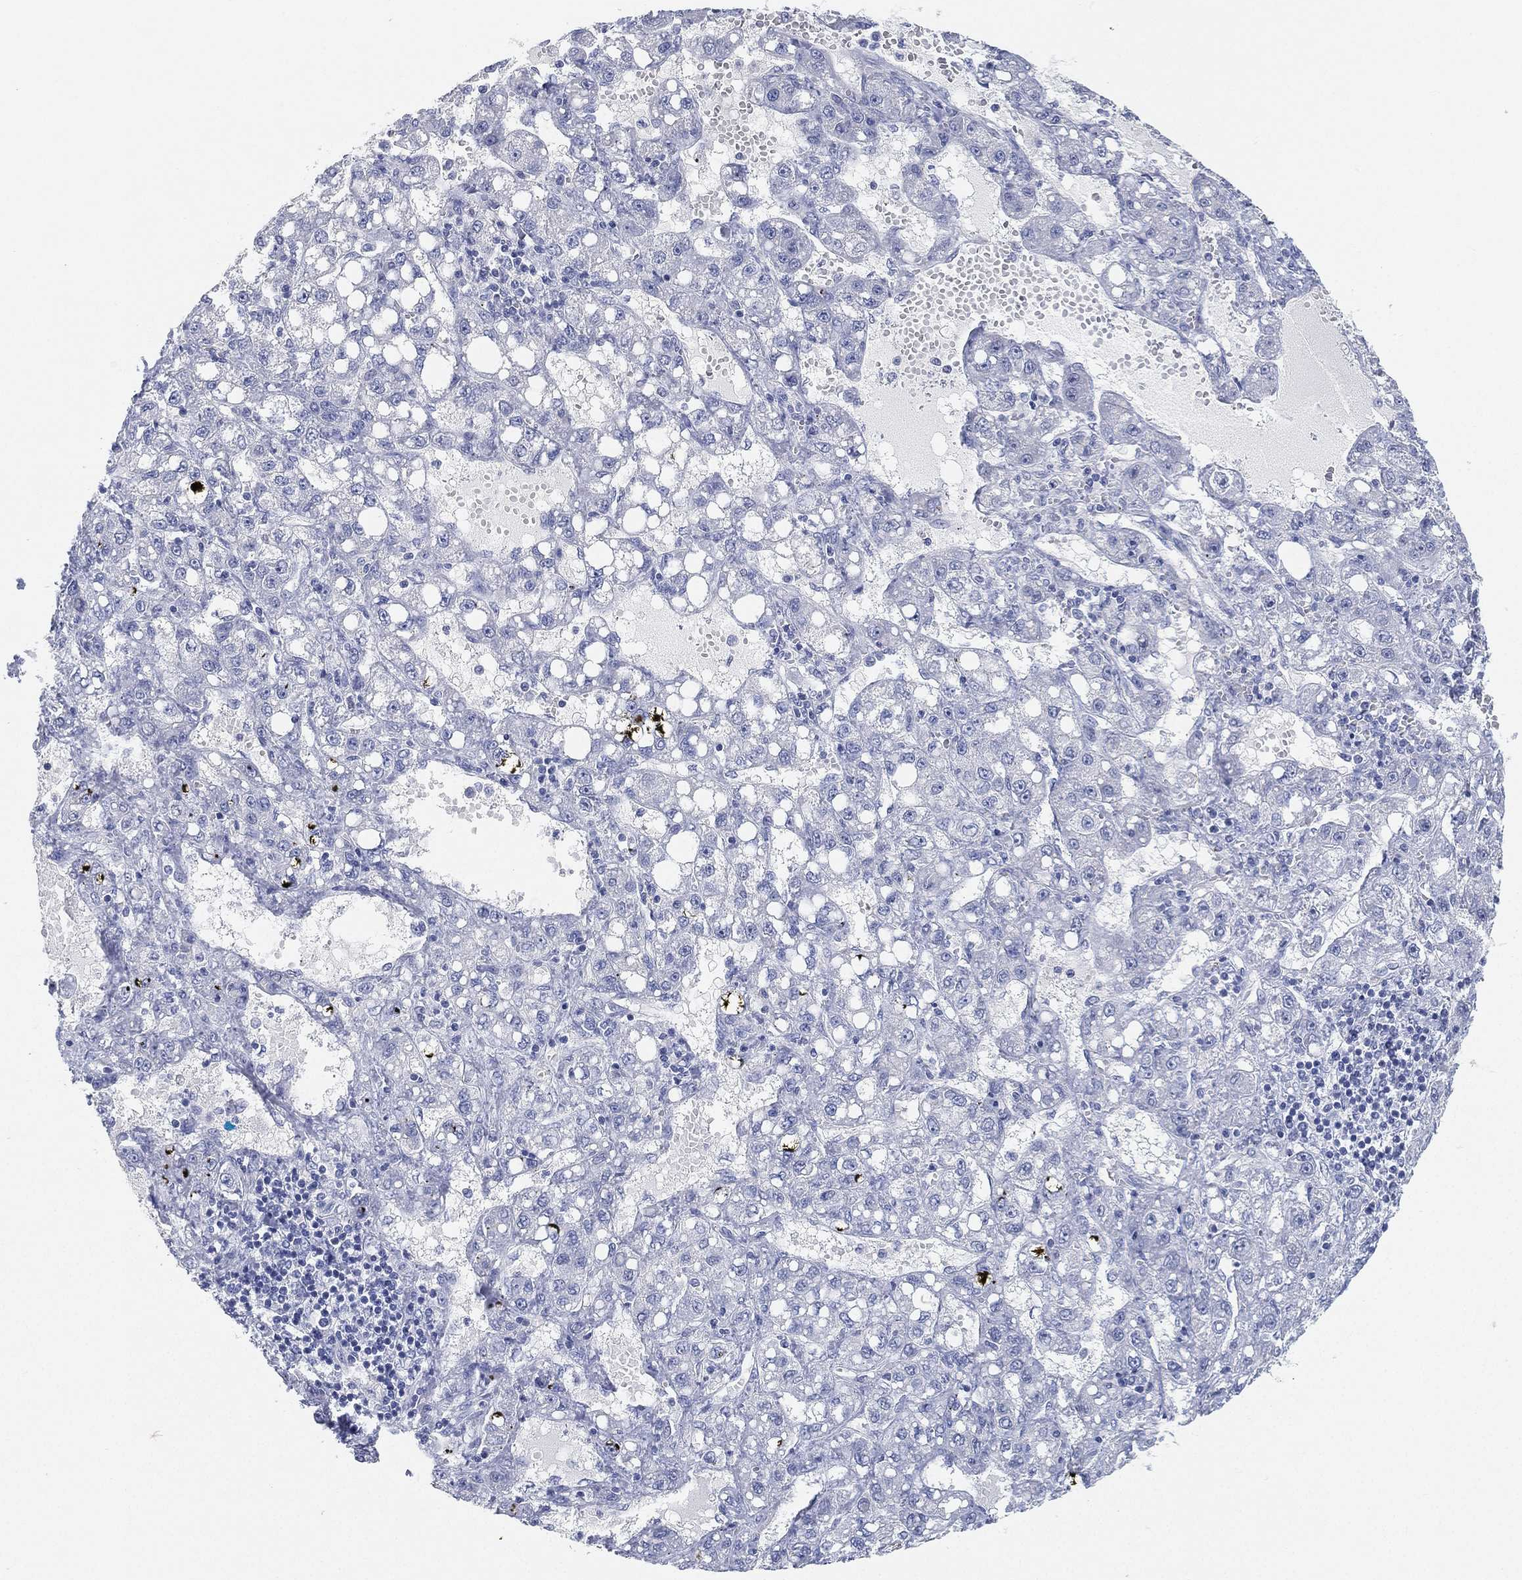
{"staining": {"intensity": "negative", "quantity": "none", "location": "none"}, "tissue": "liver cancer", "cell_type": "Tumor cells", "image_type": "cancer", "snomed": [{"axis": "morphology", "description": "Carcinoma, Hepatocellular, NOS"}, {"axis": "topography", "description": "Liver"}], "caption": "The micrograph exhibits no staining of tumor cells in hepatocellular carcinoma (liver).", "gene": "FAM187B", "patient": {"sex": "female", "age": 65}}